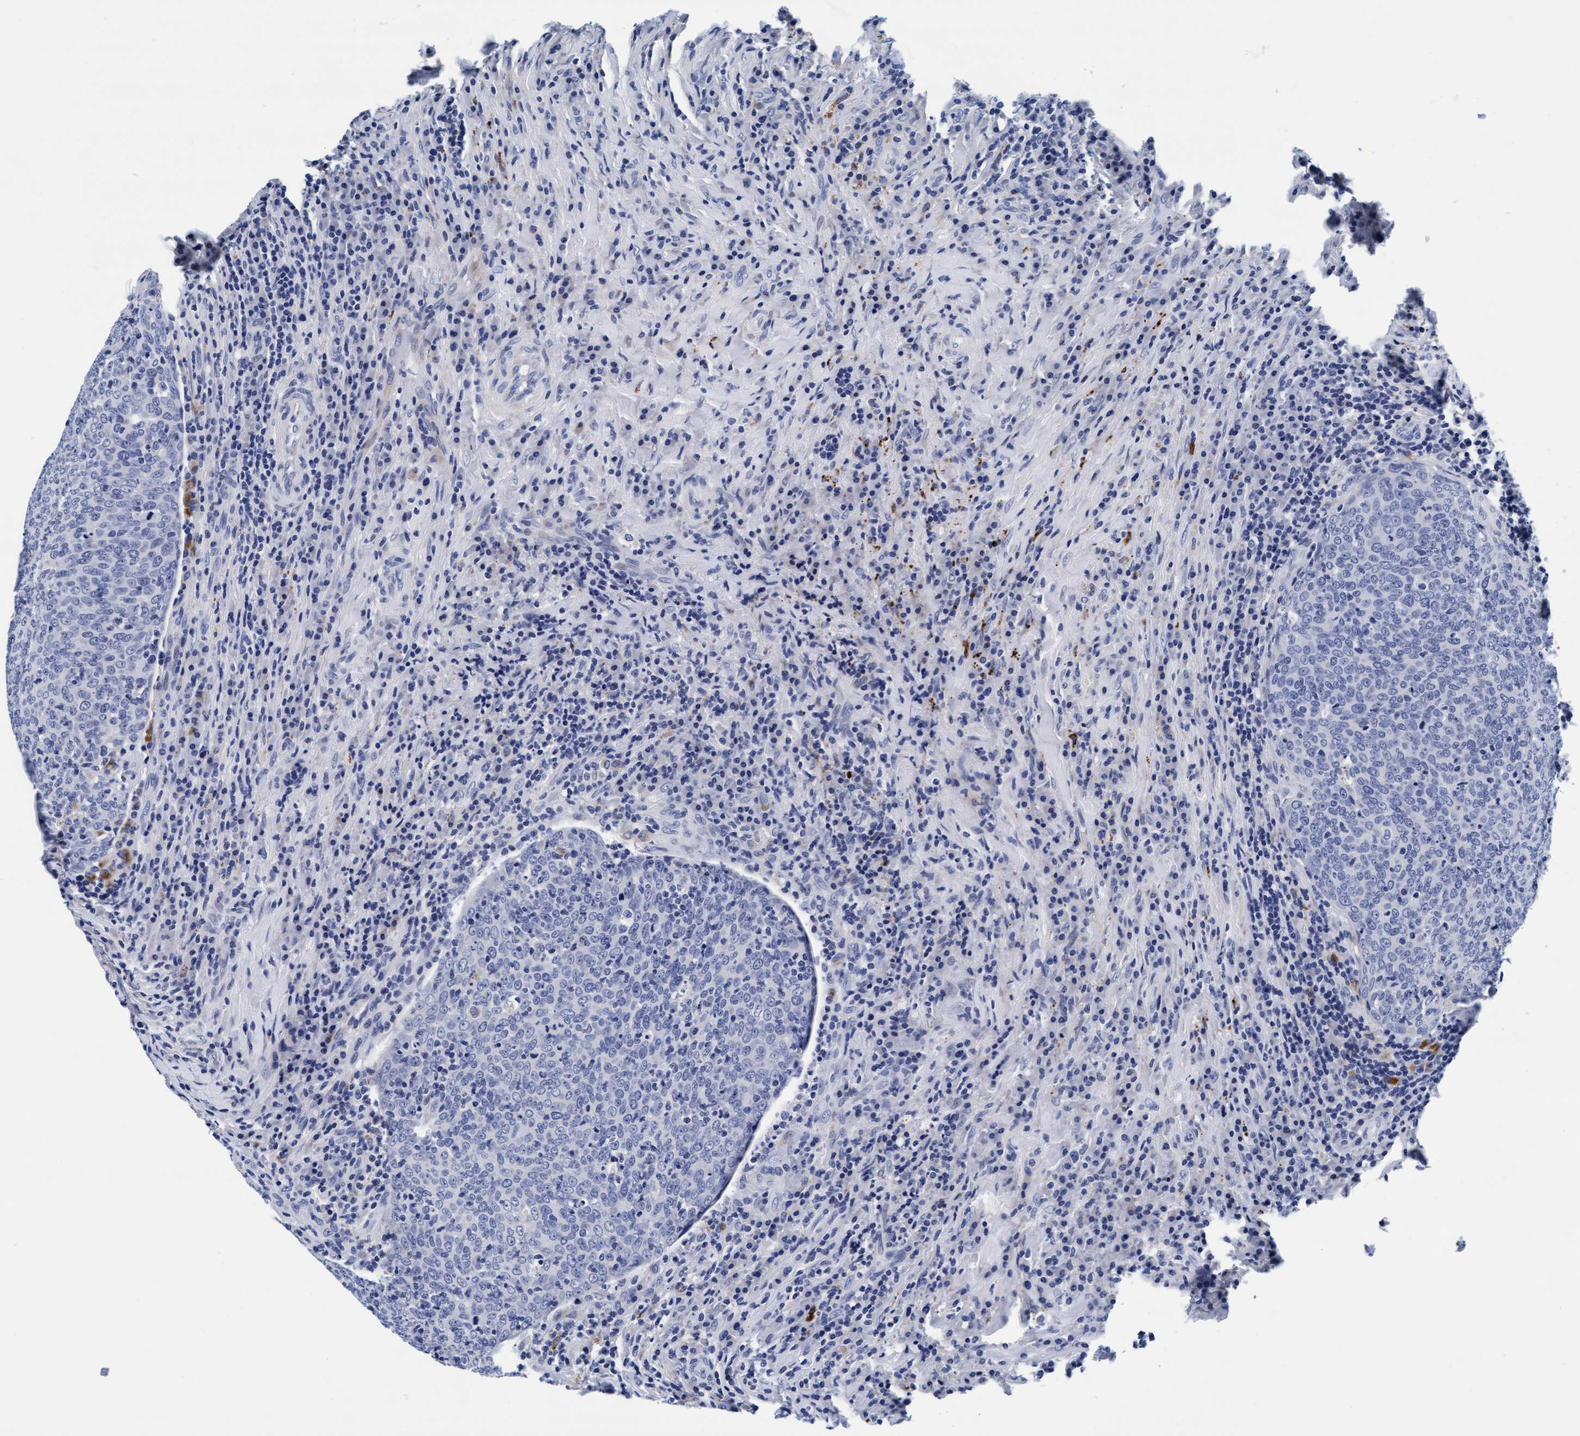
{"staining": {"intensity": "negative", "quantity": "none", "location": "none"}, "tissue": "head and neck cancer", "cell_type": "Tumor cells", "image_type": "cancer", "snomed": [{"axis": "morphology", "description": "Squamous cell carcinoma, NOS"}, {"axis": "morphology", "description": "Squamous cell carcinoma, metastatic, NOS"}, {"axis": "topography", "description": "Lymph node"}, {"axis": "topography", "description": "Head-Neck"}], "caption": "Image shows no protein expression in tumor cells of head and neck metastatic squamous cell carcinoma tissue.", "gene": "ARSG", "patient": {"sex": "male", "age": 62}}